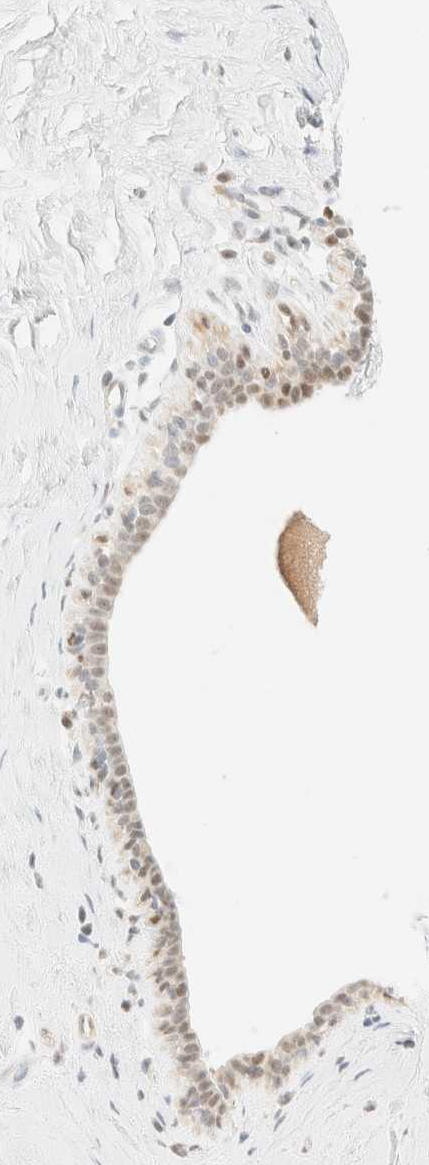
{"staining": {"intensity": "negative", "quantity": "none", "location": "none"}, "tissue": "breast", "cell_type": "Adipocytes", "image_type": "normal", "snomed": [{"axis": "morphology", "description": "Normal tissue, NOS"}, {"axis": "topography", "description": "Breast"}], "caption": "DAB immunohistochemical staining of unremarkable breast displays no significant positivity in adipocytes.", "gene": "TSR1", "patient": {"sex": "female", "age": 23}}